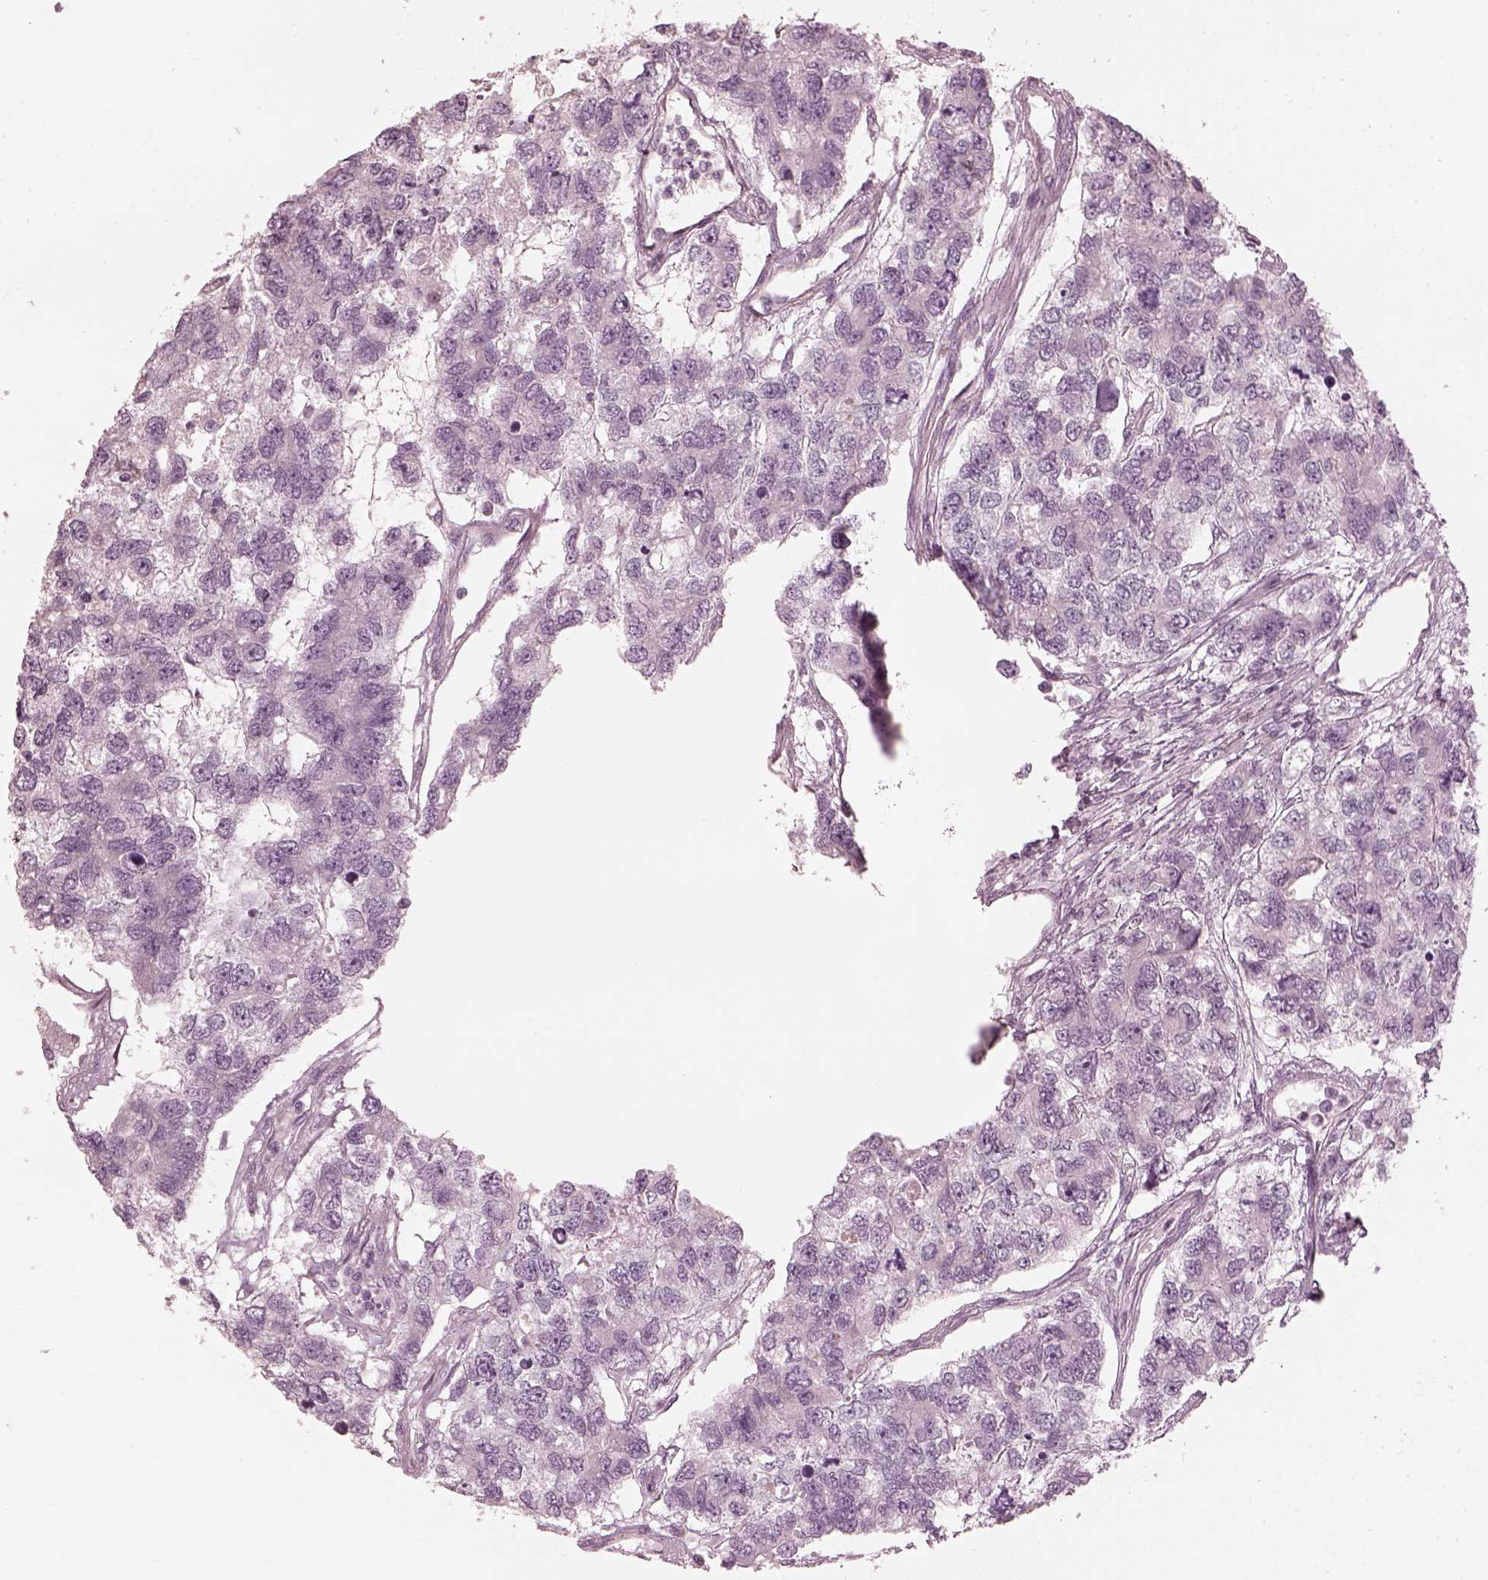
{"staining": {"intensity": "negative", "quantity": "none", "location": "none"}, "tissue": "testis cancer", "cell_type": "Tumor cells", "image_type": "cancer", "snomed": [{"axis": "morphology", "description": "Seminoma, NOS"}, {"axis": "topography", "description": "Testis"}], "caption": "Testis seminoma was stained to show a protein in brown. There is no significant staining in tumor cells.", "gene": "SAXO2", "patient": {"sex": "male", "age": 52}}